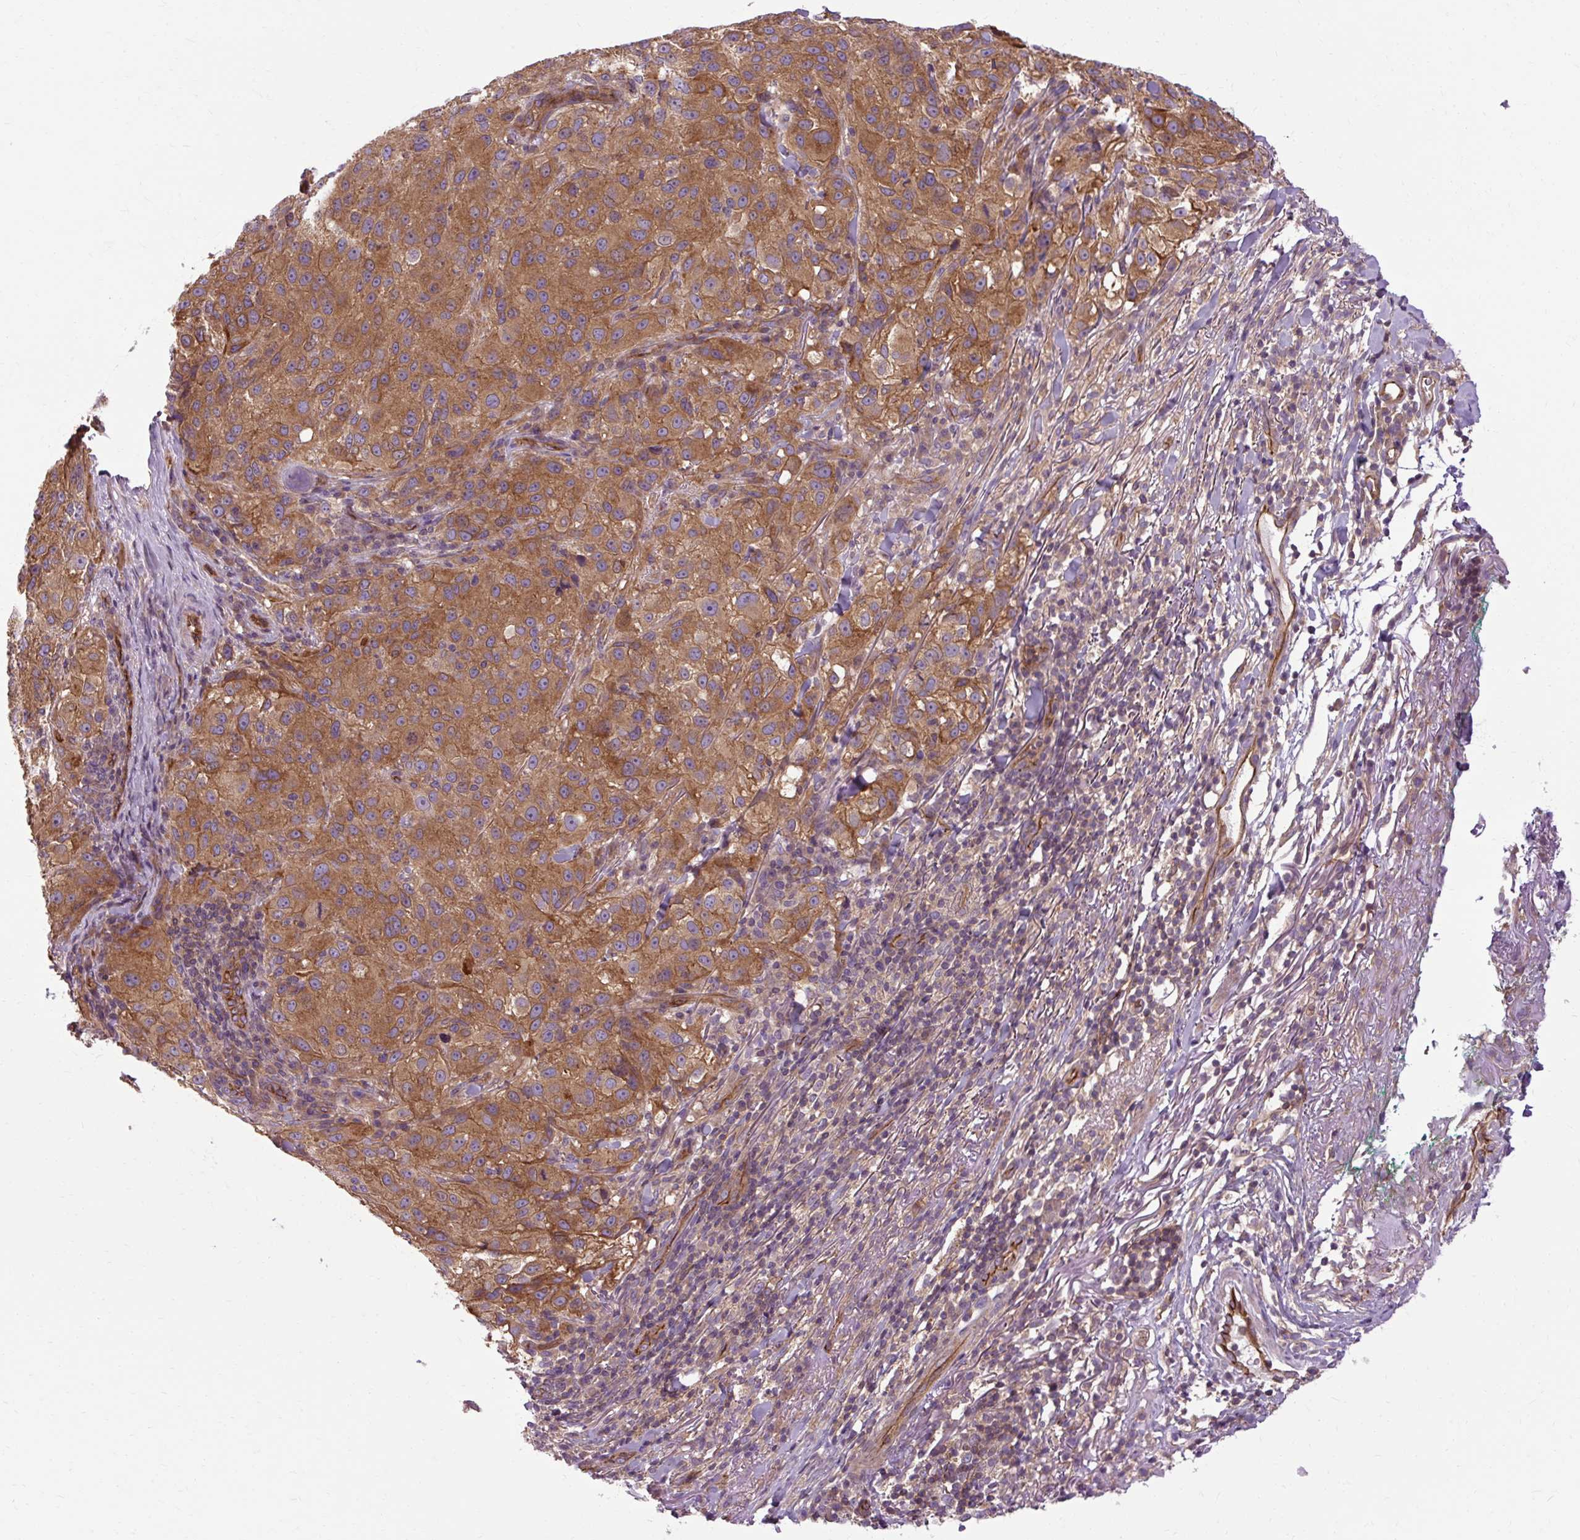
{"staining": {"intensity": "strong", "quantity": ">75%", "location": "cytoplasmic/membranous"}, "tissue": "melanoma", "cell_type": "Tumor cells", "image_type": "cancer", "snomed": [{"axis": "morphology", "description": "Necrosis, NOS"}, {"axis": "morphology", "description": "Malignant melanoma, NOS"}, {"axis": "topography", "description": "Skin"}], "caption": "About >75% of tumor cells in malignant melanoma display strong cytoplasmic/membranous protein positivity as visualized by brown immunohistochemical staining.", "gene": "CCDC93", "patient": {"sex": "female", "age": 87}}